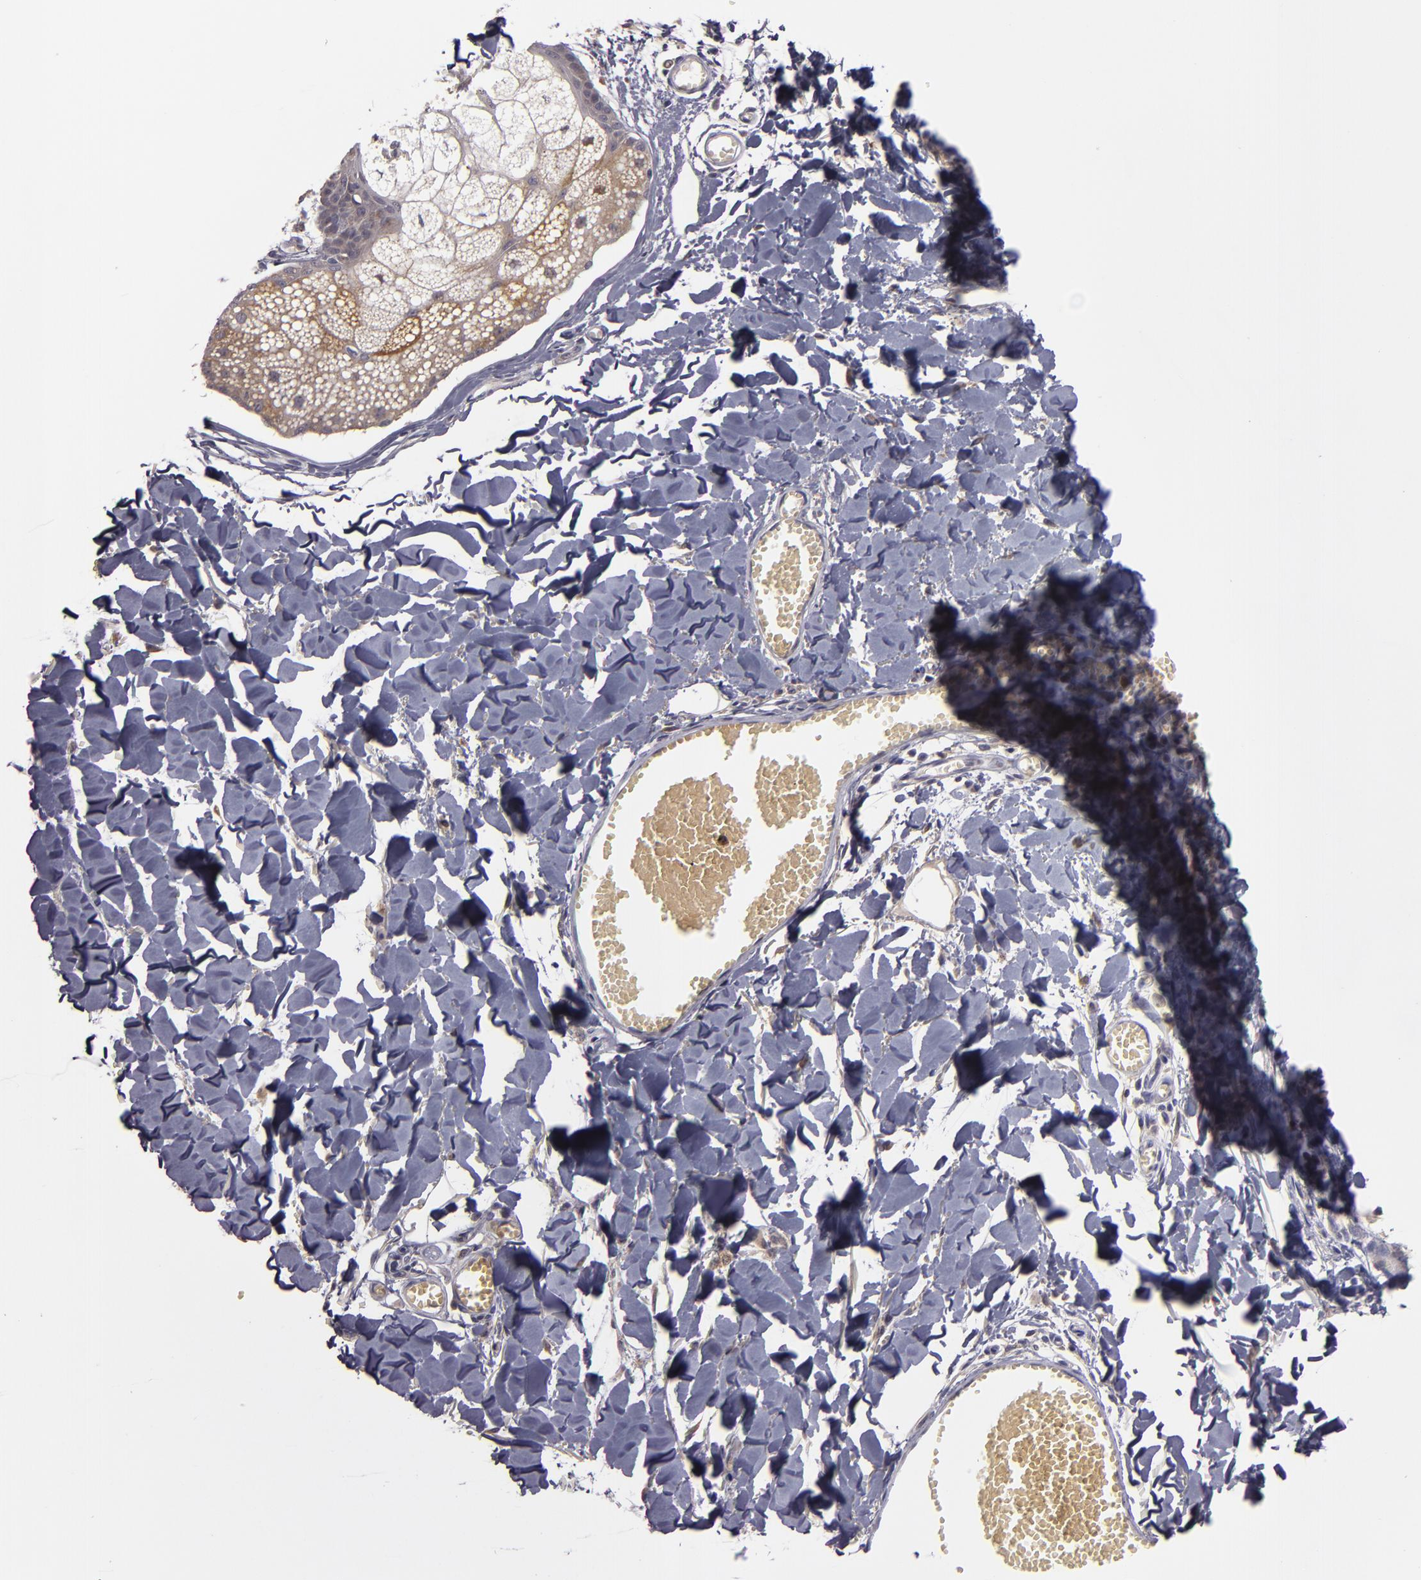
{"staining": {"intensity": "weak", "quantity": "<25%", "location": "cytoplasmic/membranous"}, "tissue": "skin", "cell_type": "Keratinocytes", "image_type": "normal", "snomed": [{"axis": "morphology", "description": "Normal tissue, NOS"}, {"axis": "morphology", "description": "Sarcoma, NOS"}, {"axis": "topography", "description": "Skin"}, {"axis": "topography", "description": "Soft tissue"}], "caption": "The micrograph demonstrates no staining of keratinocytes in normal skin.", "gene": "FHIT", "patient": {"sex": "female", "age": 51}}